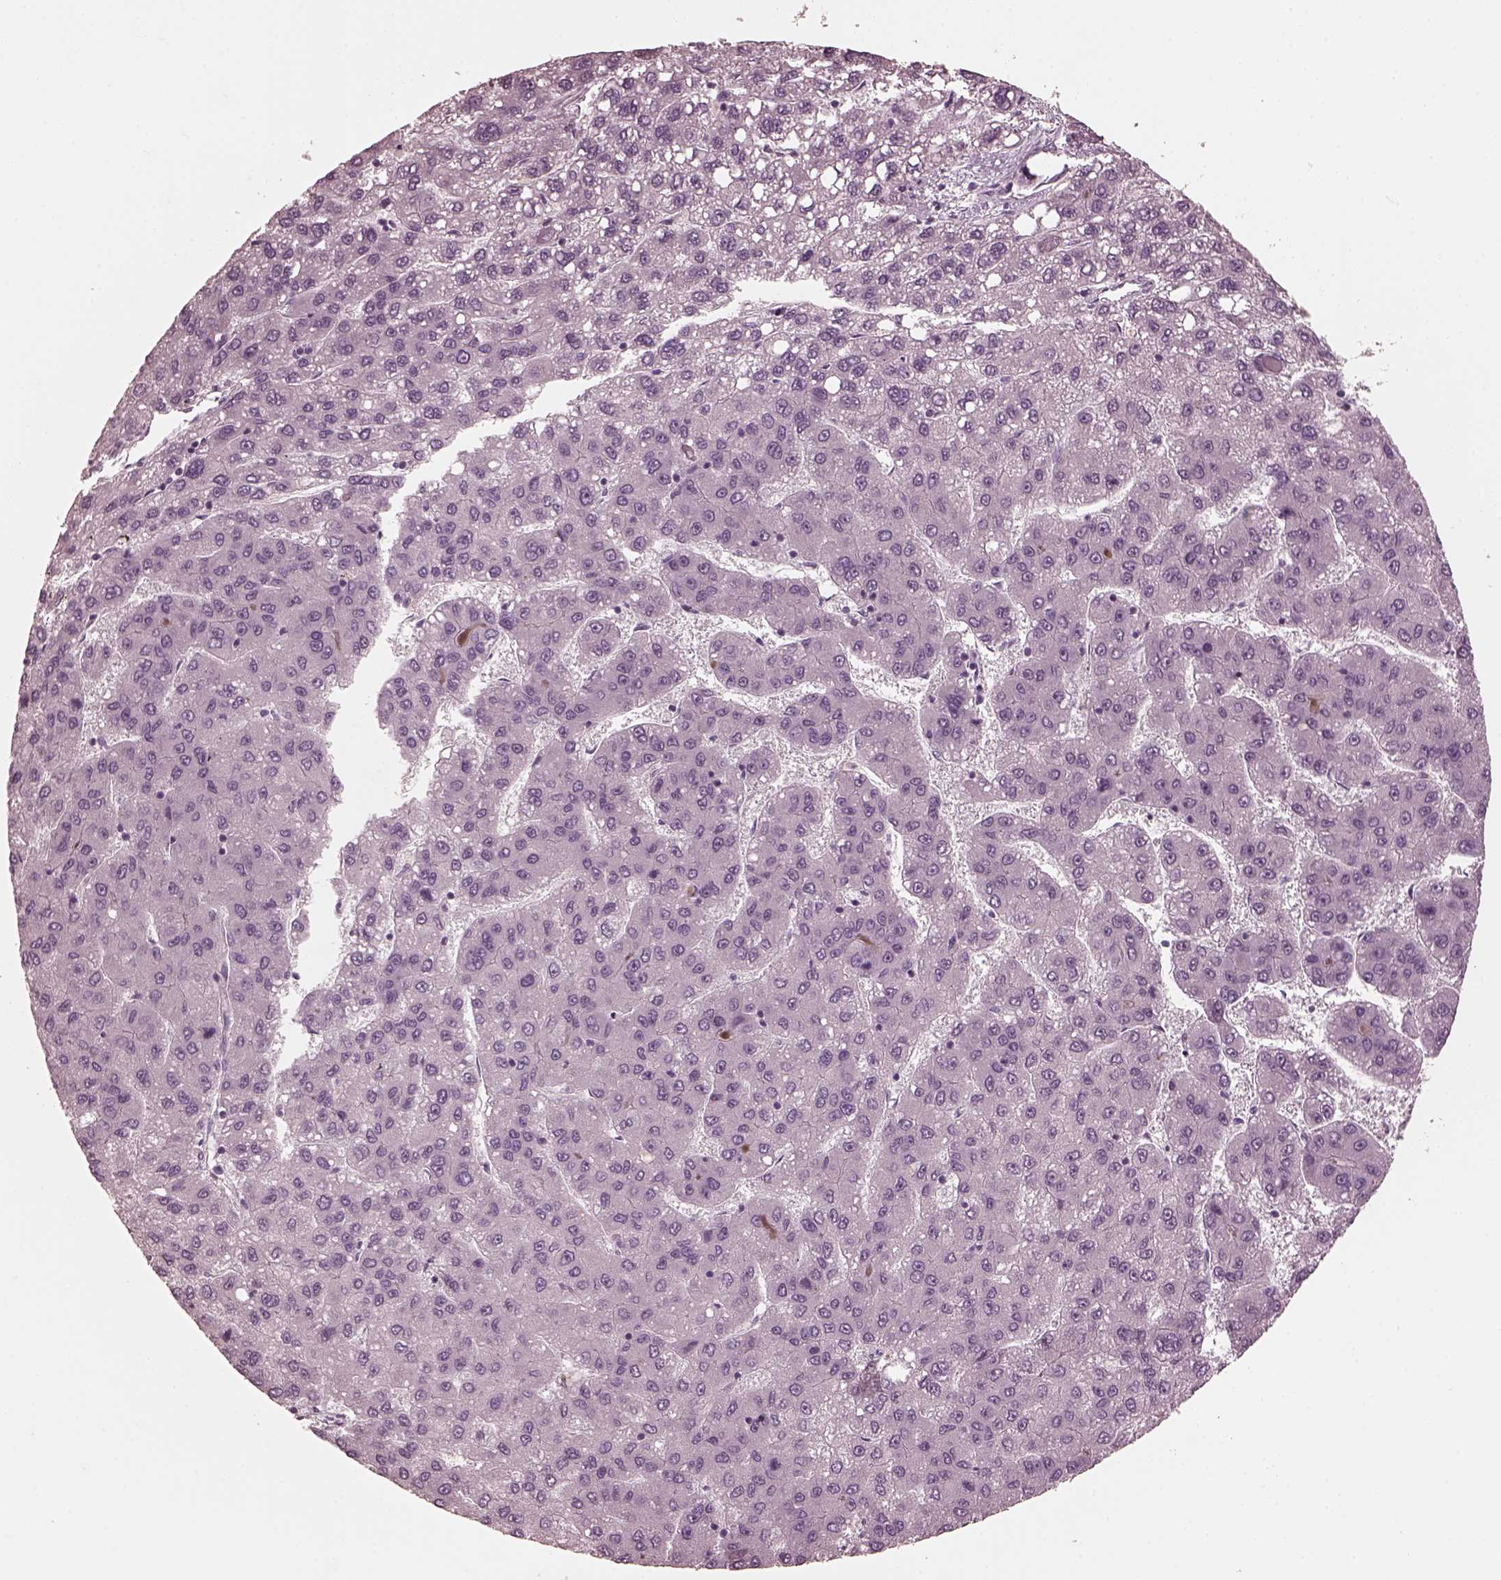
{"staining": {"intensity": "negative", "quantity": "none", "location": "none"}, "tissue": "liver cancer", "cell_type": "Tumor cells", "image_type": "cancer", "snomed": [{"axis": "morphology", "description": "Carcinoma, Hepatocellular, NOS"}, {"axis": "topography", "description": "Liver"}], "caption": "The micrograph displays no significant staining in tumor cells of liver hepatocellular carcinoma. (DAB IHC, high magnification).", "gene": "CGA", "patient": {"sex": "female", "age": 82}}